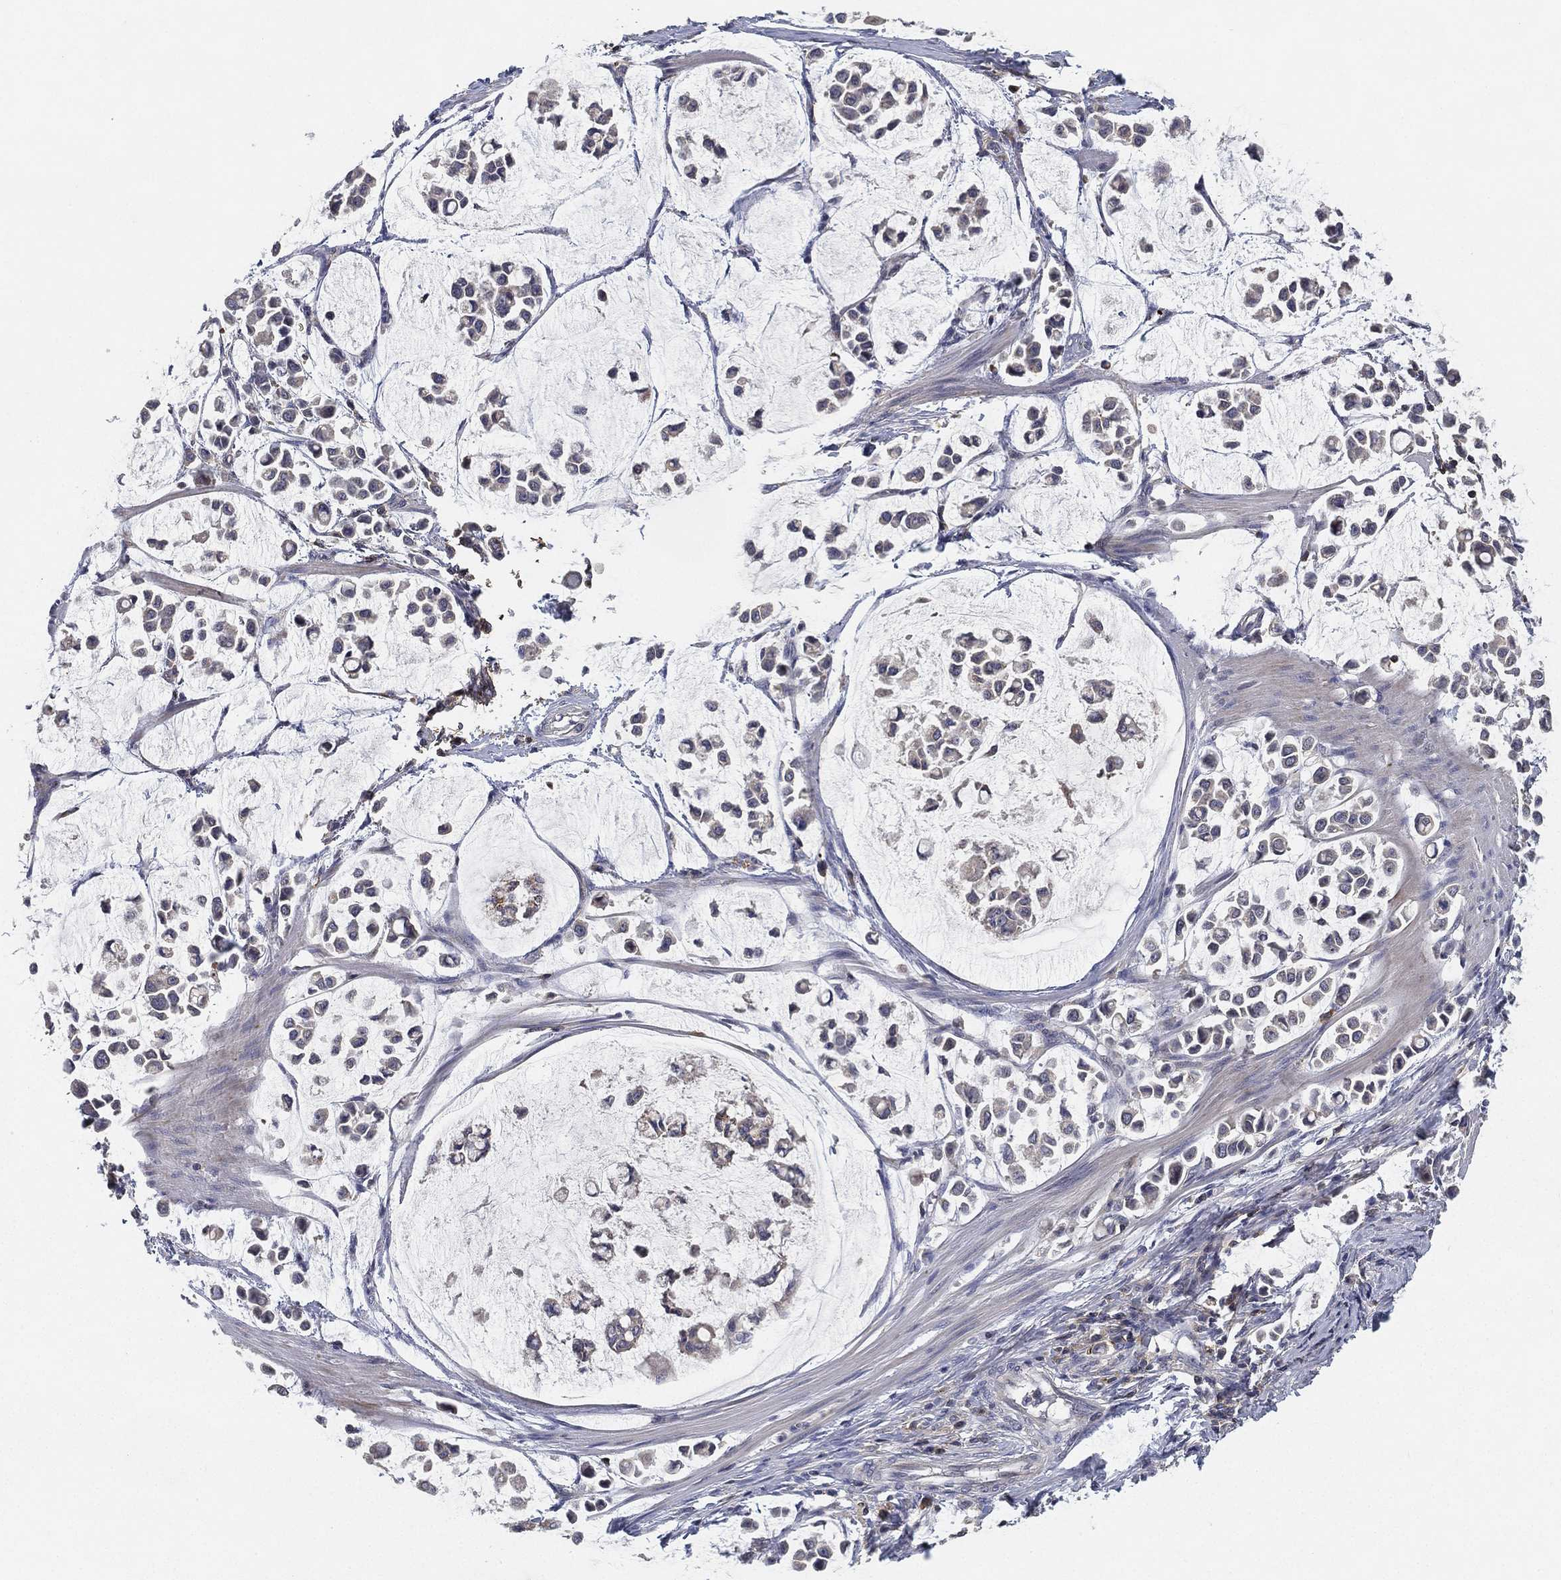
{"staining": {"intensity": "negative", "quantity": "none", "location": "none"}, "tissue": "stomach cancer", "cell_type": "Tumor cells", "image_type": "cancer", "snomed": [{"axis": "morphology", "description": "Adenocarcinoma, NOS"}, {"axis": "topography", "description": "Stomach"}], "caption": "Tumor cells are negative for protein expression in human stomach cancer (adenocarcinoma). The staining is performed using DAB brown chromogen with nuclei counter-stained in using hematoxylin.", "gene": "CFAP251", "patient": {"sex": "male", "age": 82}}